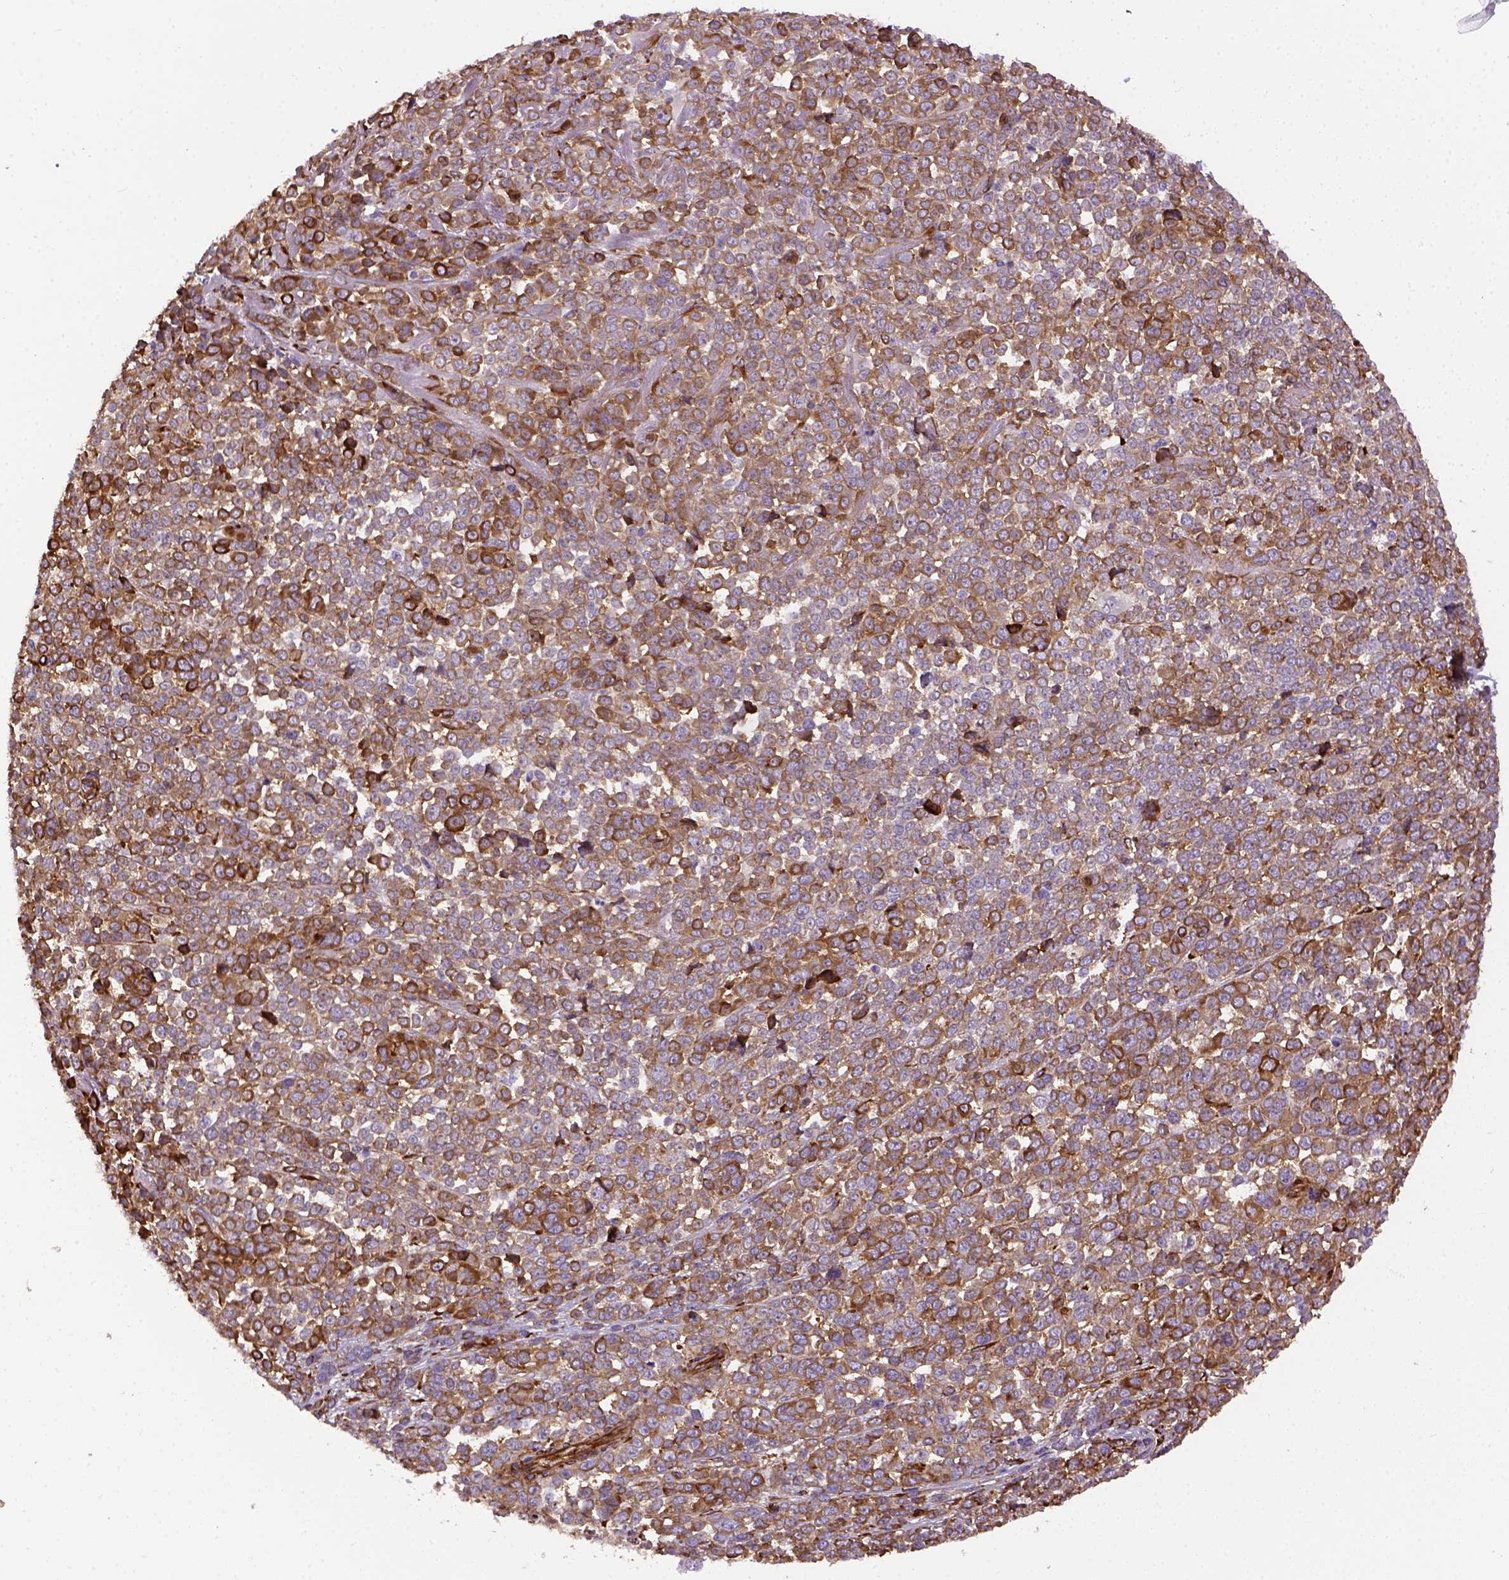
{"staining": {"intensity": "moderate", "quantity": ">75%", "location": "cytoplasmic/membranous"}, "tissue": "melanoma", "cell_type": "Tumor cells", "image_type": "cancer", "snomed": [{"axis": "morphology", "description": "Malignant melanoma, NOS"}, {"axis": "topography", "description": "Skin"}], "caption": "This photomicrograph reveals immunohistochemistry staining of human melanoma, with medium moderate cytoplasmic/membranous staining in approximately >75% of tumor cells.", "gene": "KAZN", "patient": {"sex": "female", "age": 95}}